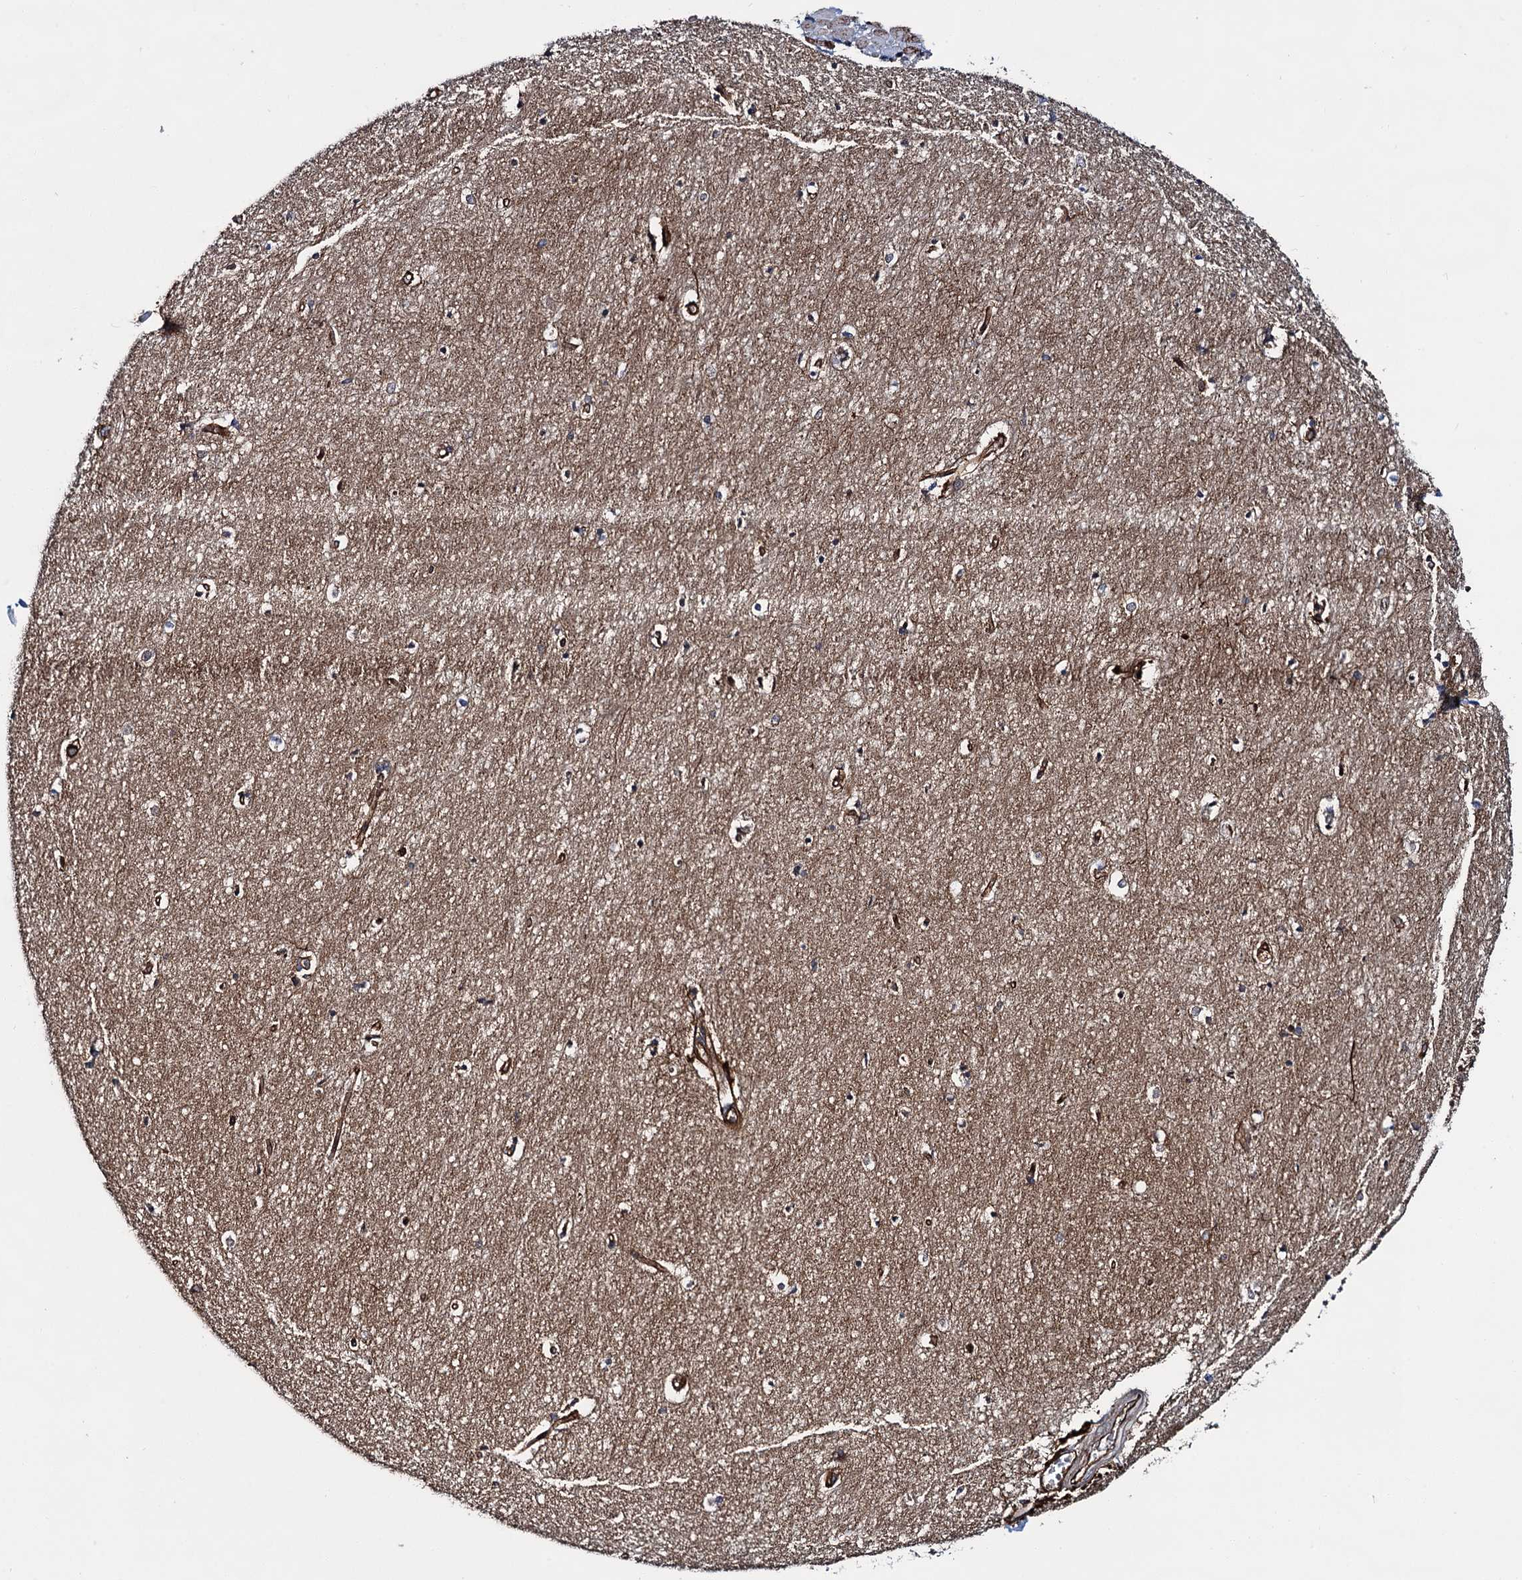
{"staining": {"intensity": "moderate", "quantity": "<25%", "location": "cytoplasmic/membranous"}, "tissue": "hippocampus", "cell_type": "Glial cells", "image_type": "normal", "snomed": [{"axis": "morphology", "description": "Normal tissue, NOS"}, {"axis": "topography", "description": "Hippocampus"}], "caption": "About <25% of glial cells in normal human hippocampus reveal moderate cytoplasmic/membranous protein positivity as visualized by brown immunohistochemical staining.", "gene": "ZFYVE19", "patient": {"sex": "female", "age": 64}}